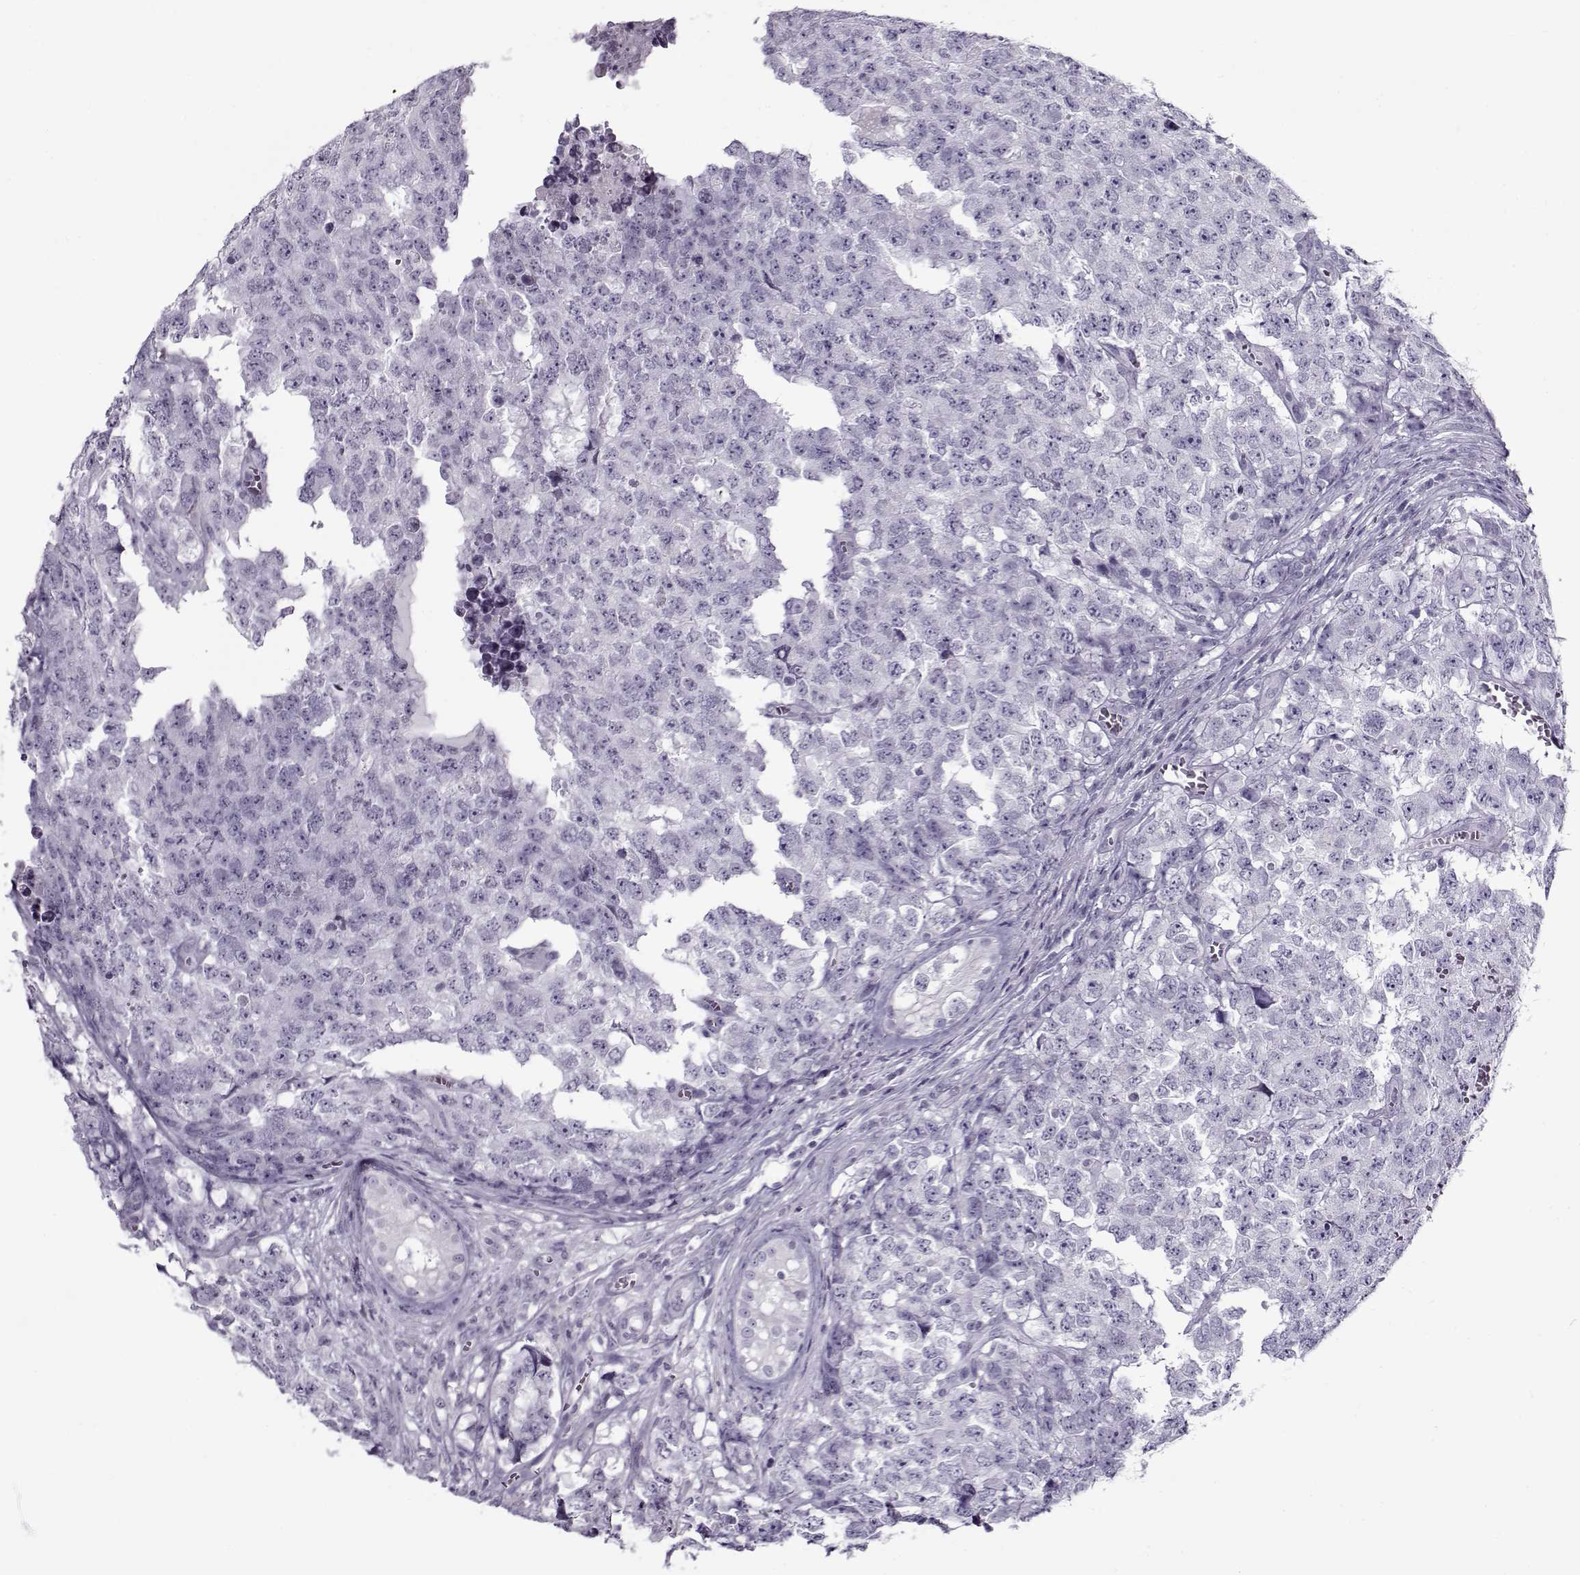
{"staining": {"intensity": "negative", "quantity": "none", "location": "none"}, "tissue": "testis cancer", "cell_type": "Tumor cells", "image_type": "cancer", "snomed": [{"axis": "morphology", "description": "Carcinoma, Embryonal, NOS"}, {"axis": "topography", "description": "Testis"}], "caption": "This is a micrograph of immunohistochemistry (IHC) staining of testis embryonal carcinoma, which shows no positivity in tumor cells.", "gene": "GAGE2A", "patient": {"sex": "male", "age": 23}}